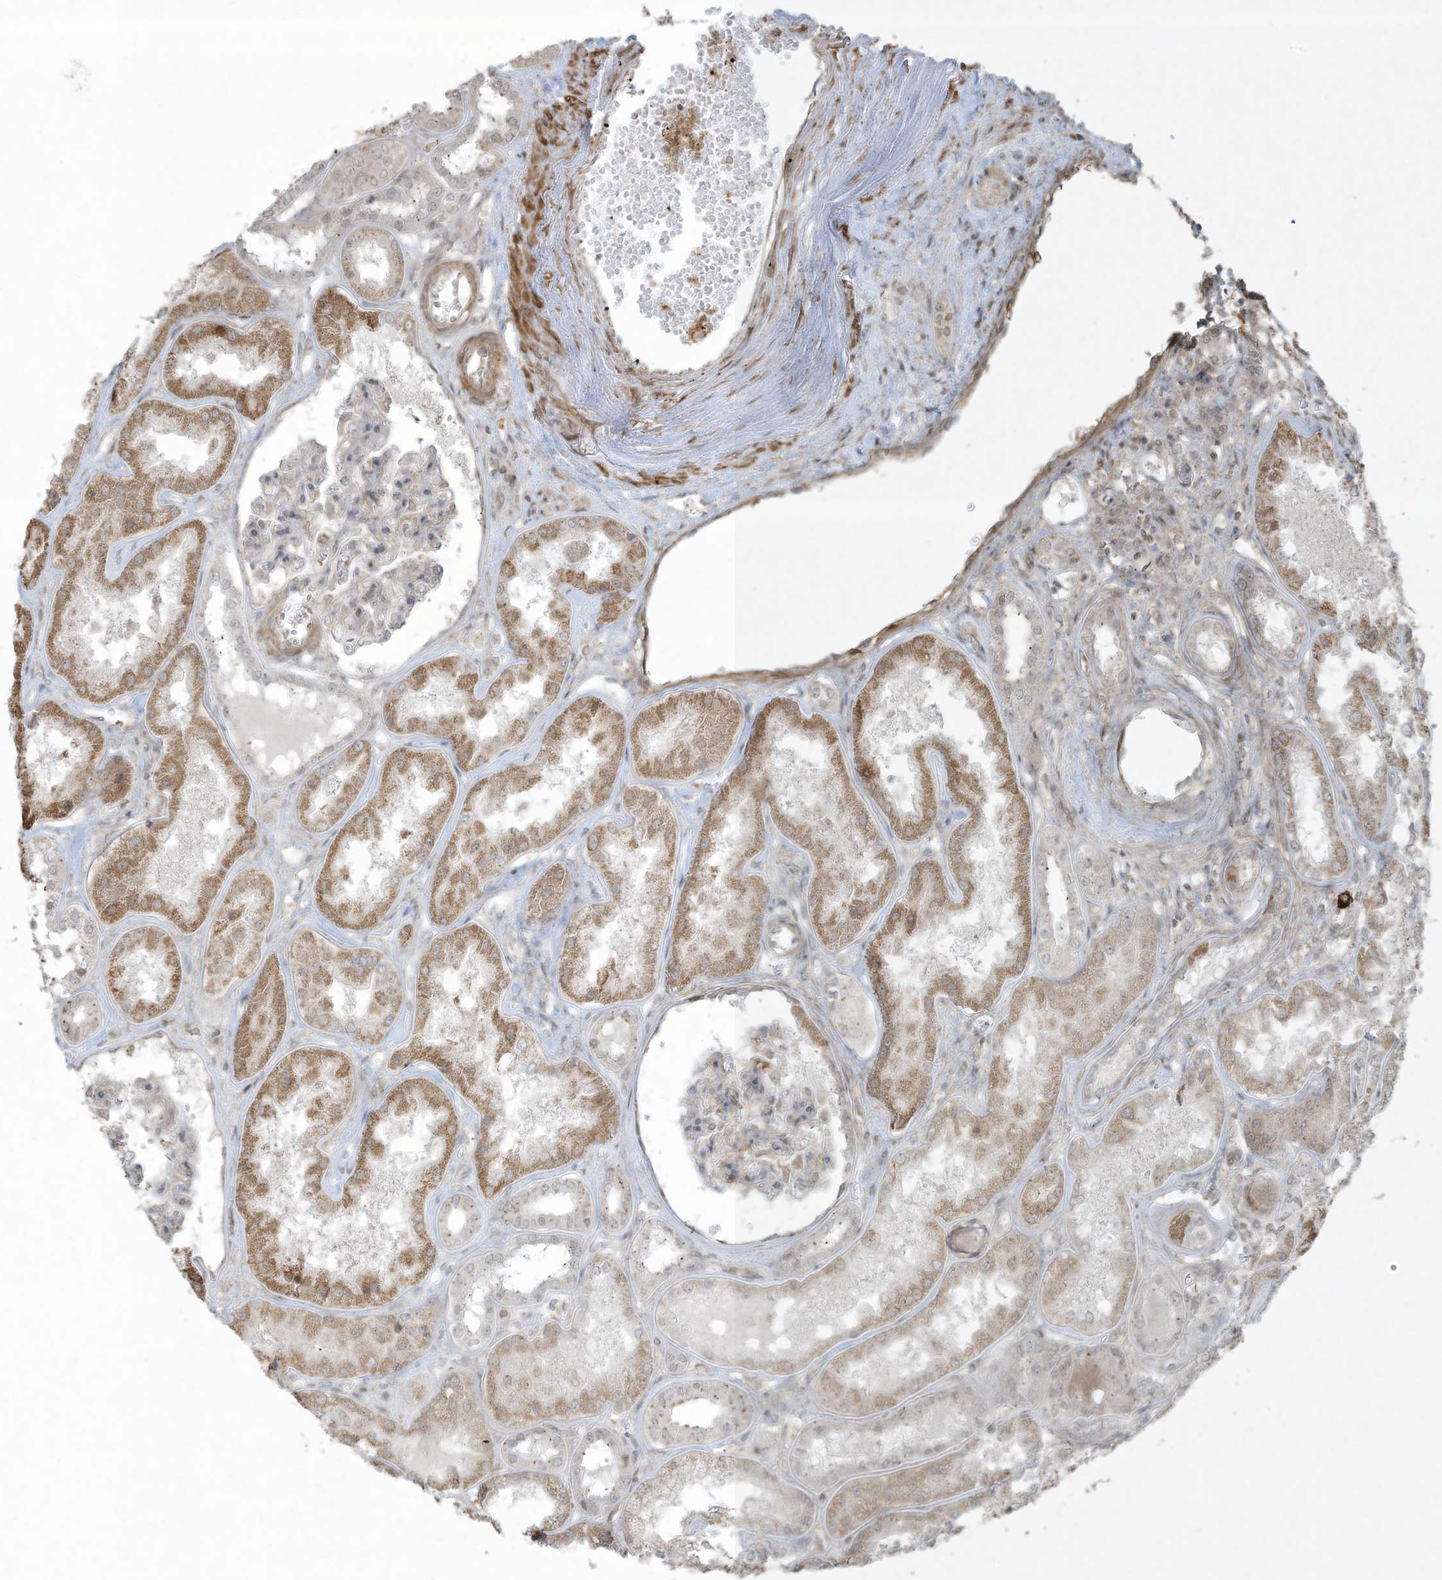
{"staining": {"intensity": "negative", "quantity": "none", "location": "none"}, "tissue": "kidney", "cell_type": "Cells in glomeruli", "image_type": "normal", "snomed": [{"axis": "morphology", "description": "Normal tissue, NOS"}, {"axis": "topography", "description": "Kidney"}], "caption": "DAB (3,3'-diaminobenzidine) immunohistochemical staining of normal kidney demonstrates no significant positivity in cells in glomeruli. (DAB (3,3'-diaminobenzidine) immunohistochemistry (IHC), high magnification).", "gene": "ZNF263", "patient": {"sex": "female", "age": 56}}